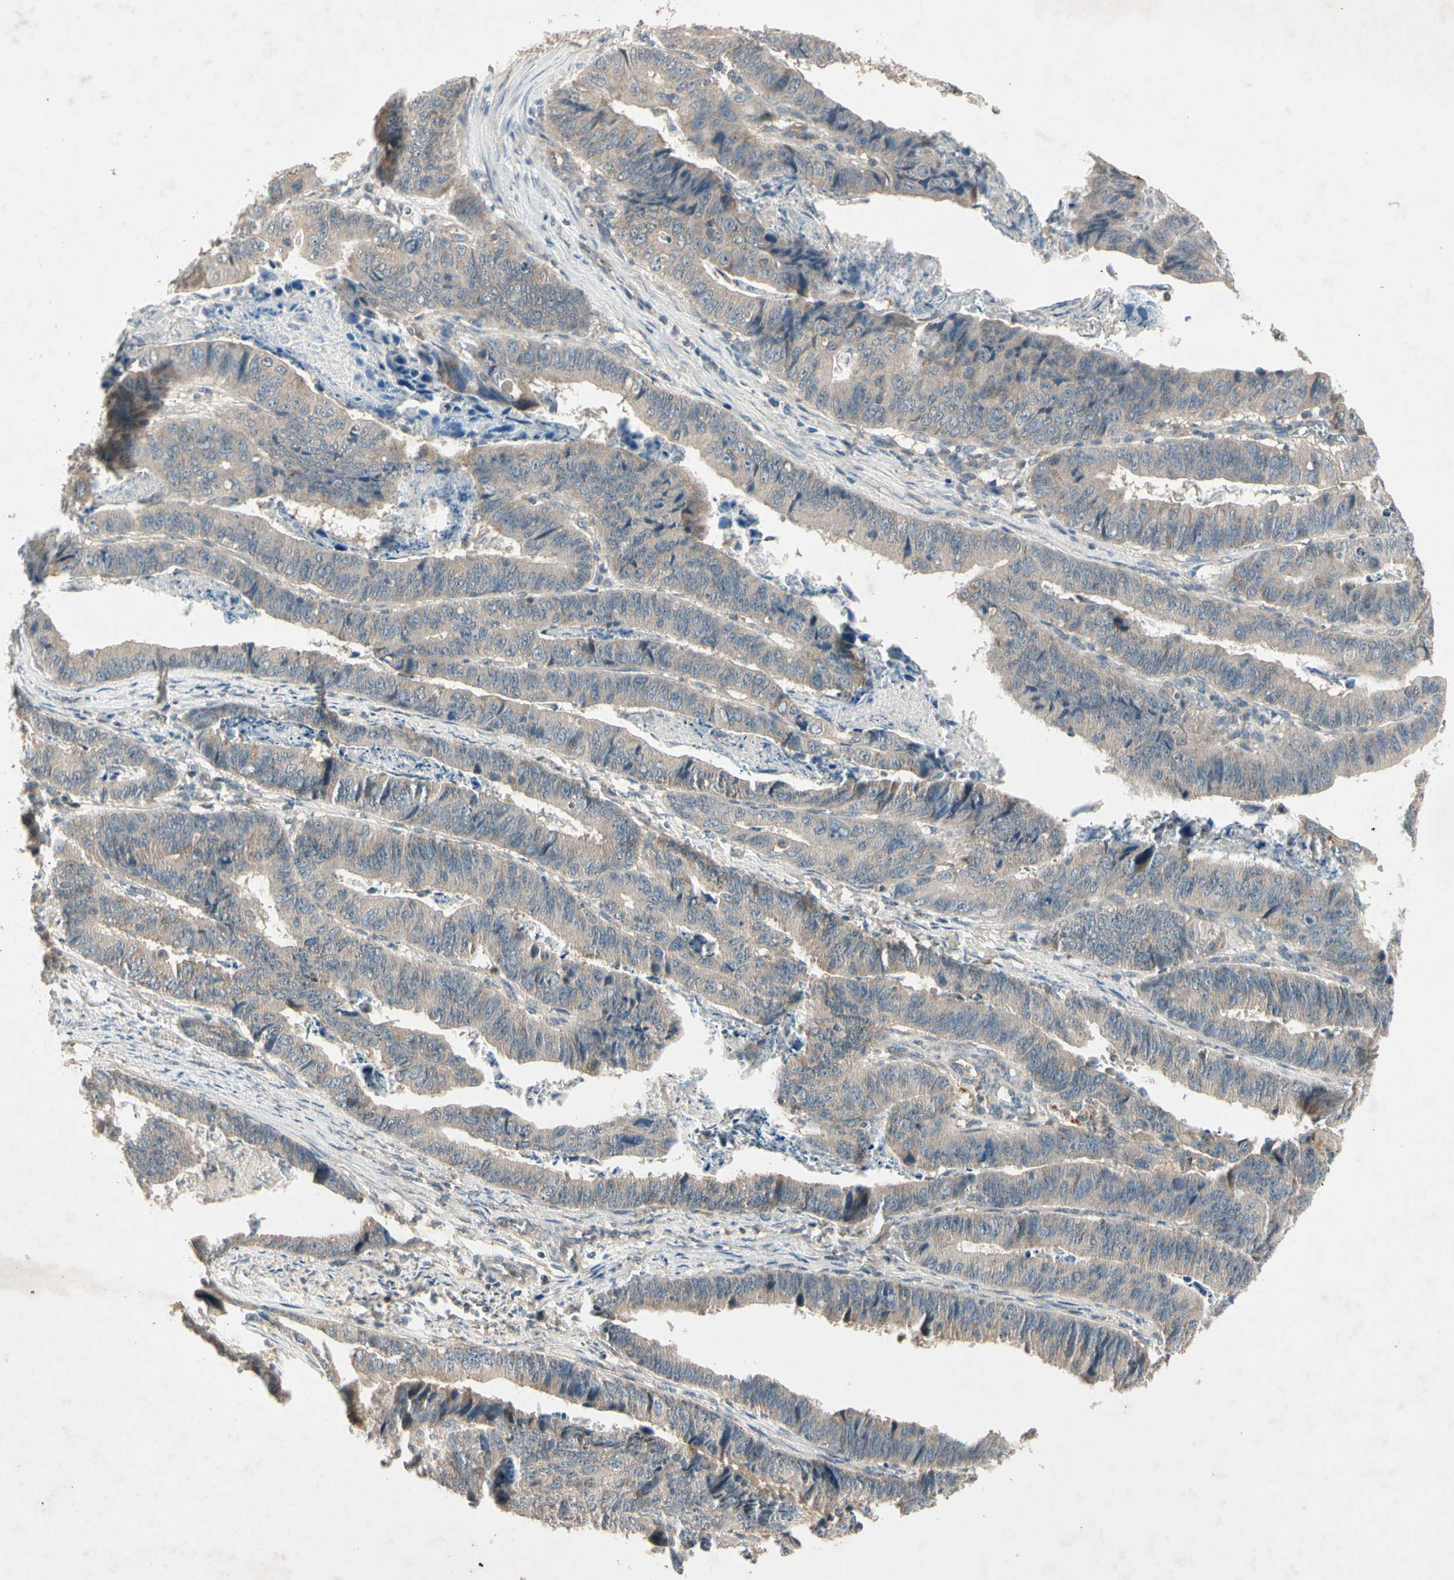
{"staining": {"intensity": "weak", "quantity": ">75%", "location": "cytoplasmic/membranous"}, "tissue": "stomach cancer", "cell_type": "Tumor cells", "image_type": "cancer", "snomed": [{"axis": "morphology", "description": "Adenocarcinoma, NOS"}, {"axis": "topography", "description": "Stomach, lower"}], "caption": "Weak cytoplasmic/membranous protein staining is appreciated in approximately >75% of tumor cells in stomach cancer (adenocarcinoma).", "gene": "GPLD1", "patient": {"sex": "male", "age": 77}}